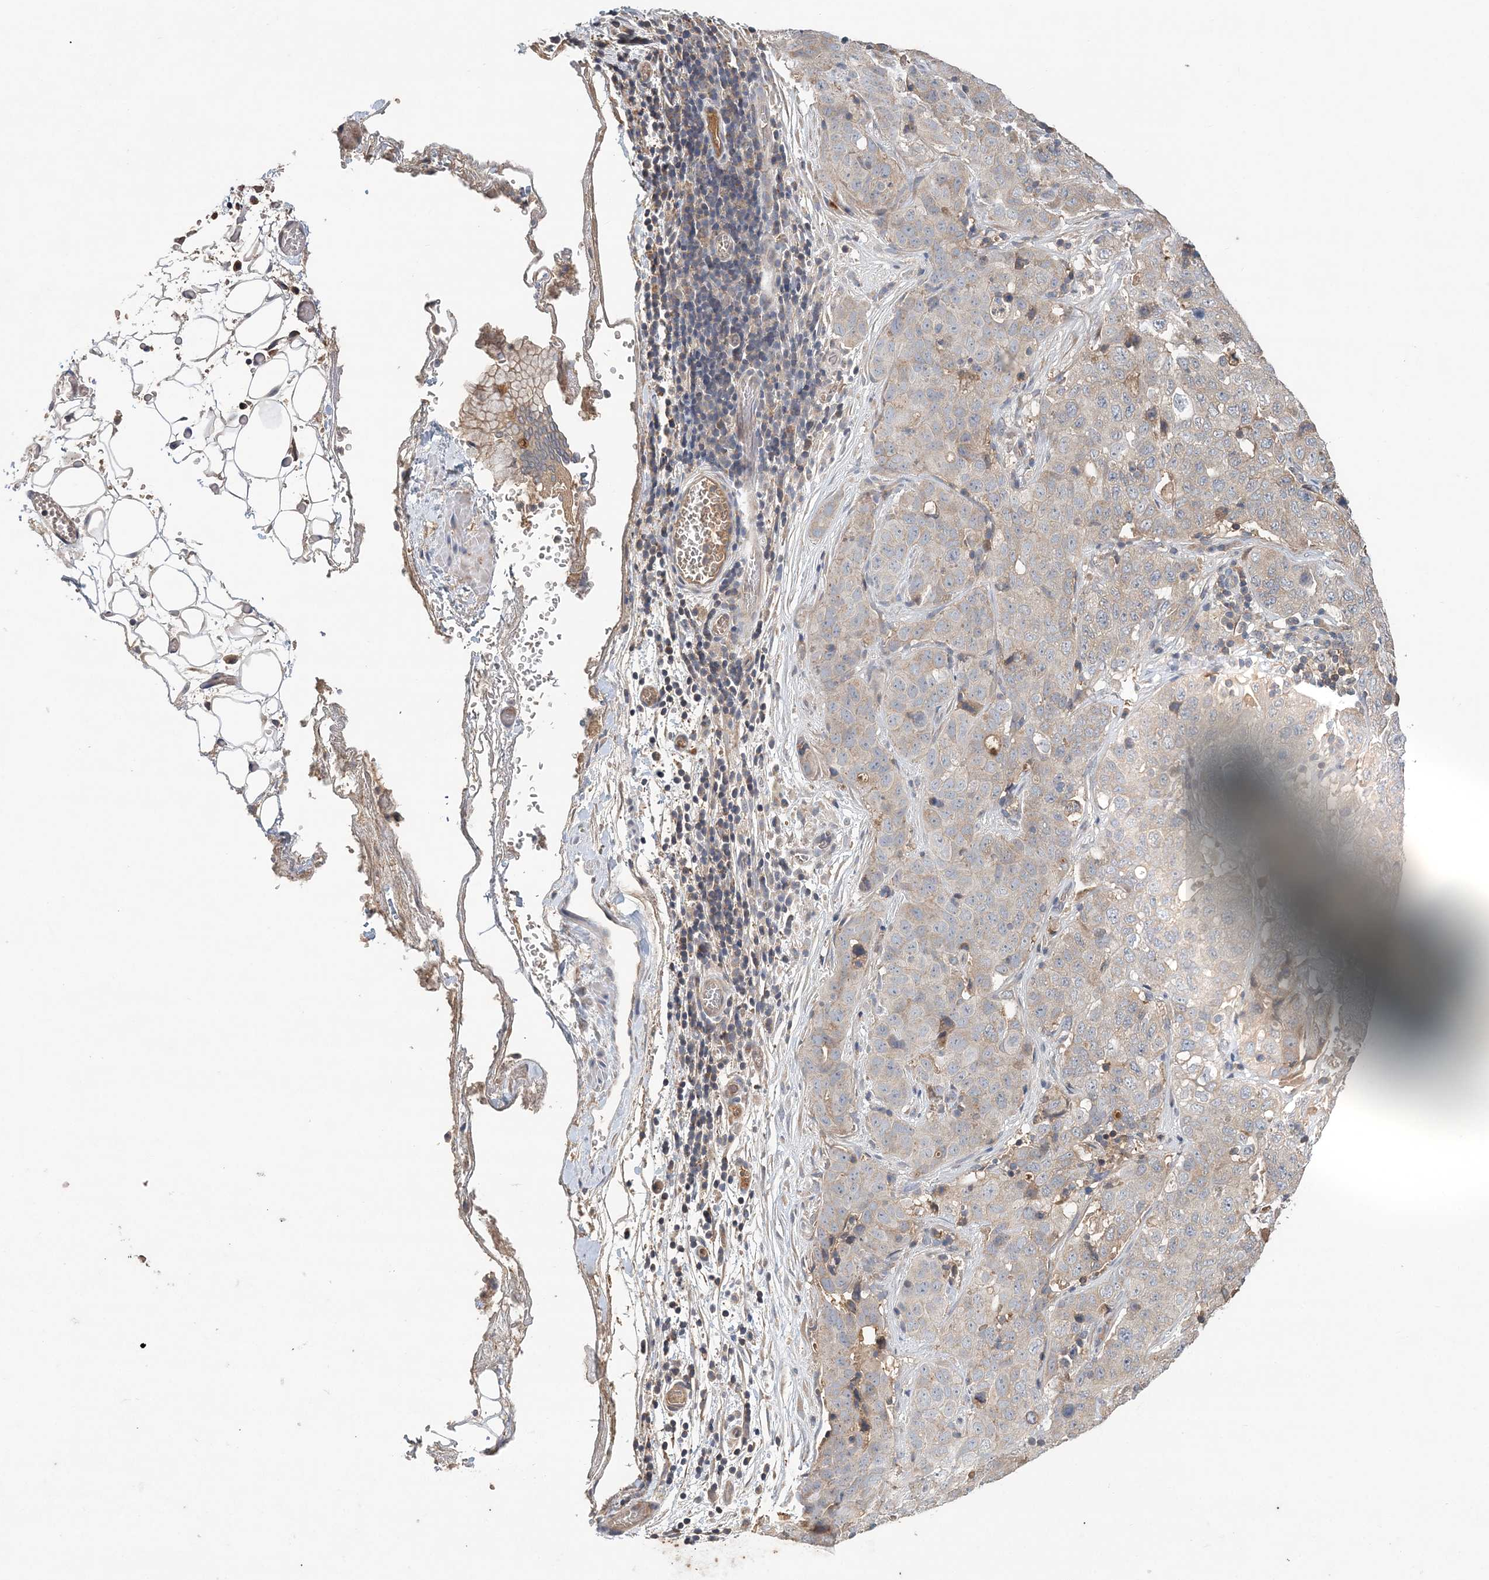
{"staining": {"intensity": "weak", "quantity": "<25%", "location": "cytoplasmic/membranous"}, "tissue": "stomach cancer", "cell_type": "Tumor cells", "image_type": "cancer", "snomed": [{"axis": "morphology", "description": "Normal tissue, NOS"}, {"axis": "morphology", "description": "Adenocarcinoma, NOS"}, {"axis": "topography", "description": "Lymph node"}, {"axis": "topography", "description": "Stomach"}], "caption": "The histopathology image demonstrates no staining of tumor cells in adenocarcinoma (stomach).", "gene": "SYCP3", "patient": {"sex": "male", "age": 48}}